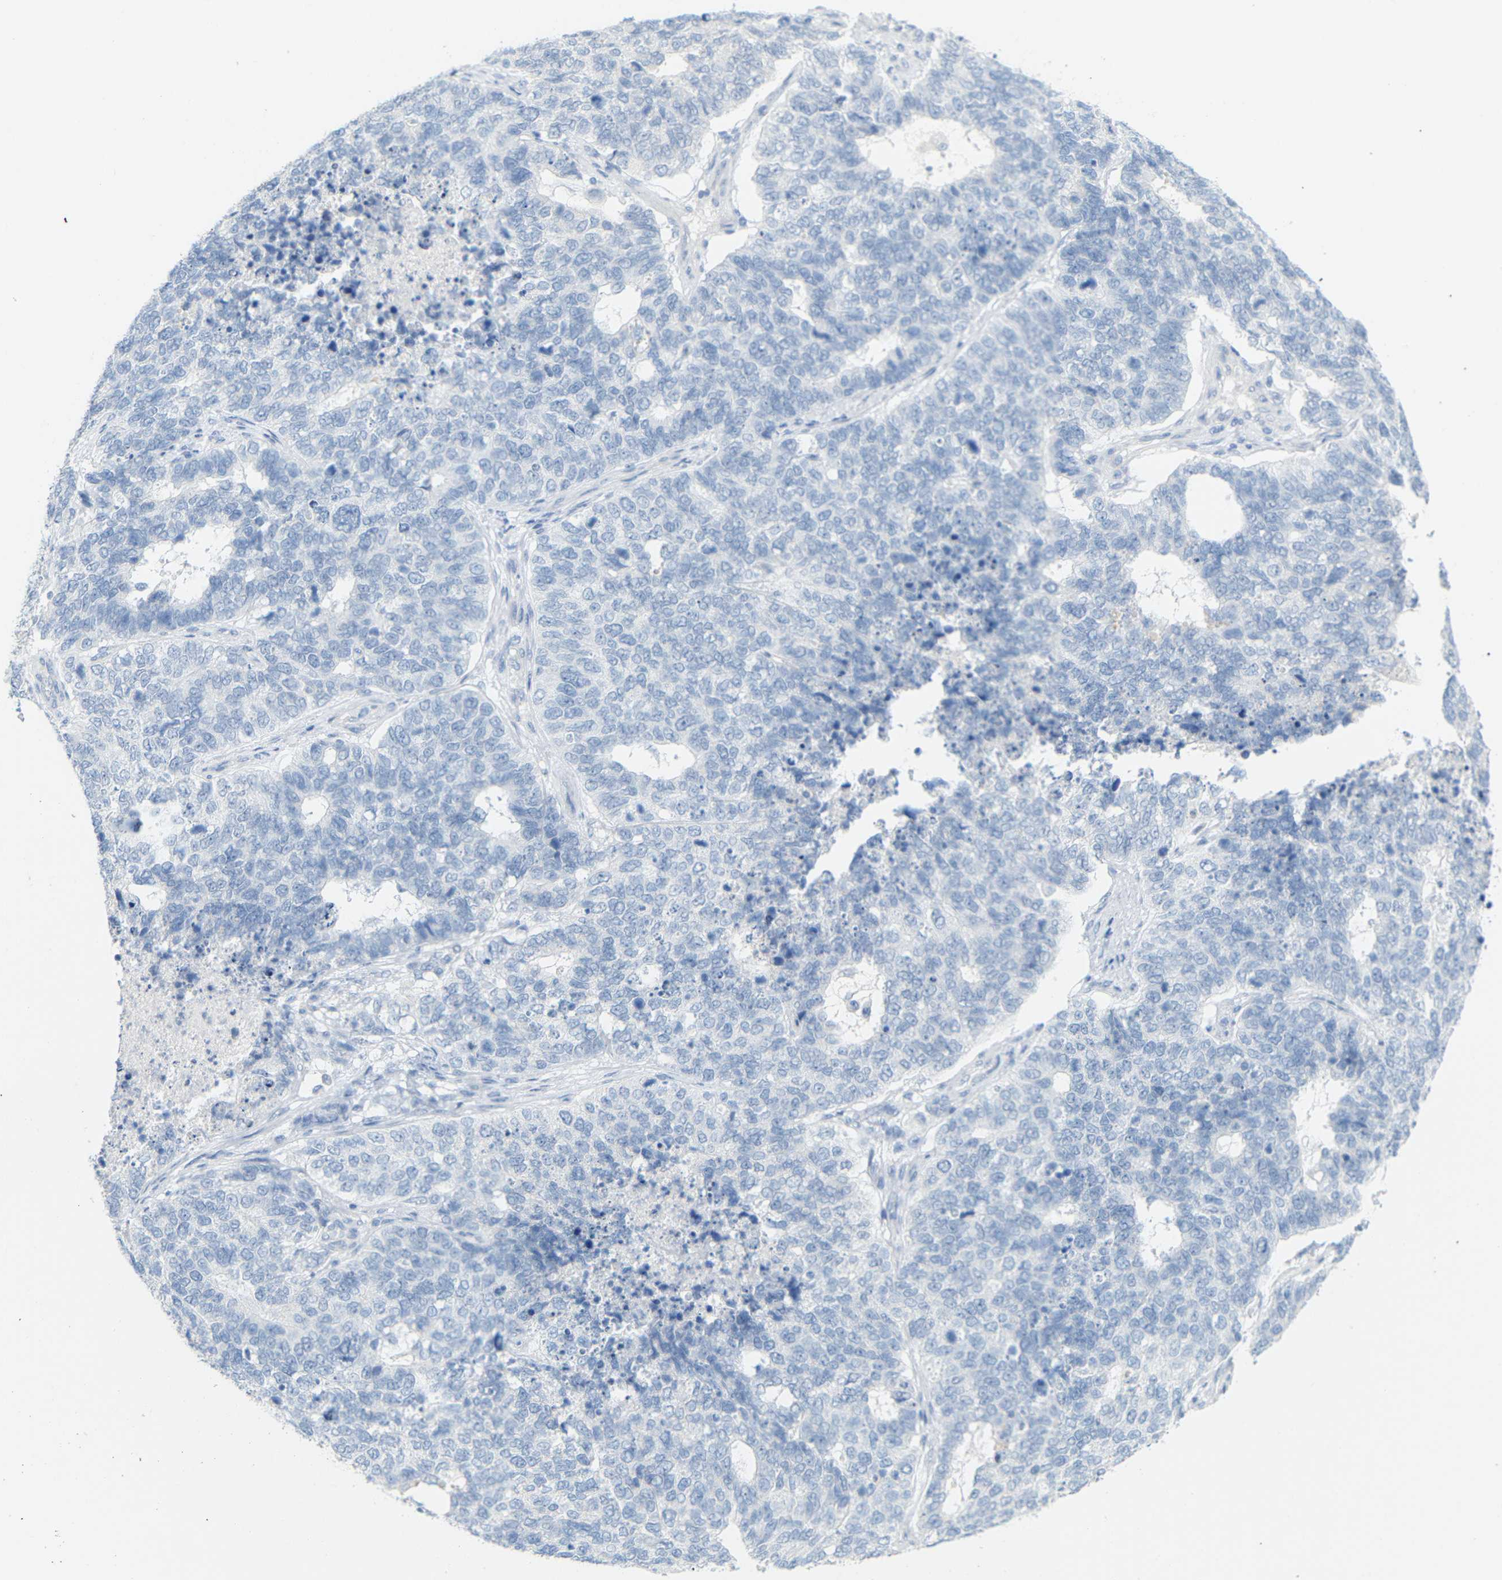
{"staining": {"intensity": "negative", "quantity": "none", "location": "none"}, "tissue": "cervical cancer", "cell_type": "Tumor cells", "image_type": "cancer", "snomed": [{"axis": "morphology", "description": "Squamous cell carcinoma, NOS"}, {"axis": "topography", "description": "Cervix"}], "caption": "High power microscopy image of an IHC image of cervical squamous cell carcinoma, revealing no significant staining in tumor cells.", "gene": "OPN1SW", "patient": {"sex": "female", "age": 63}}